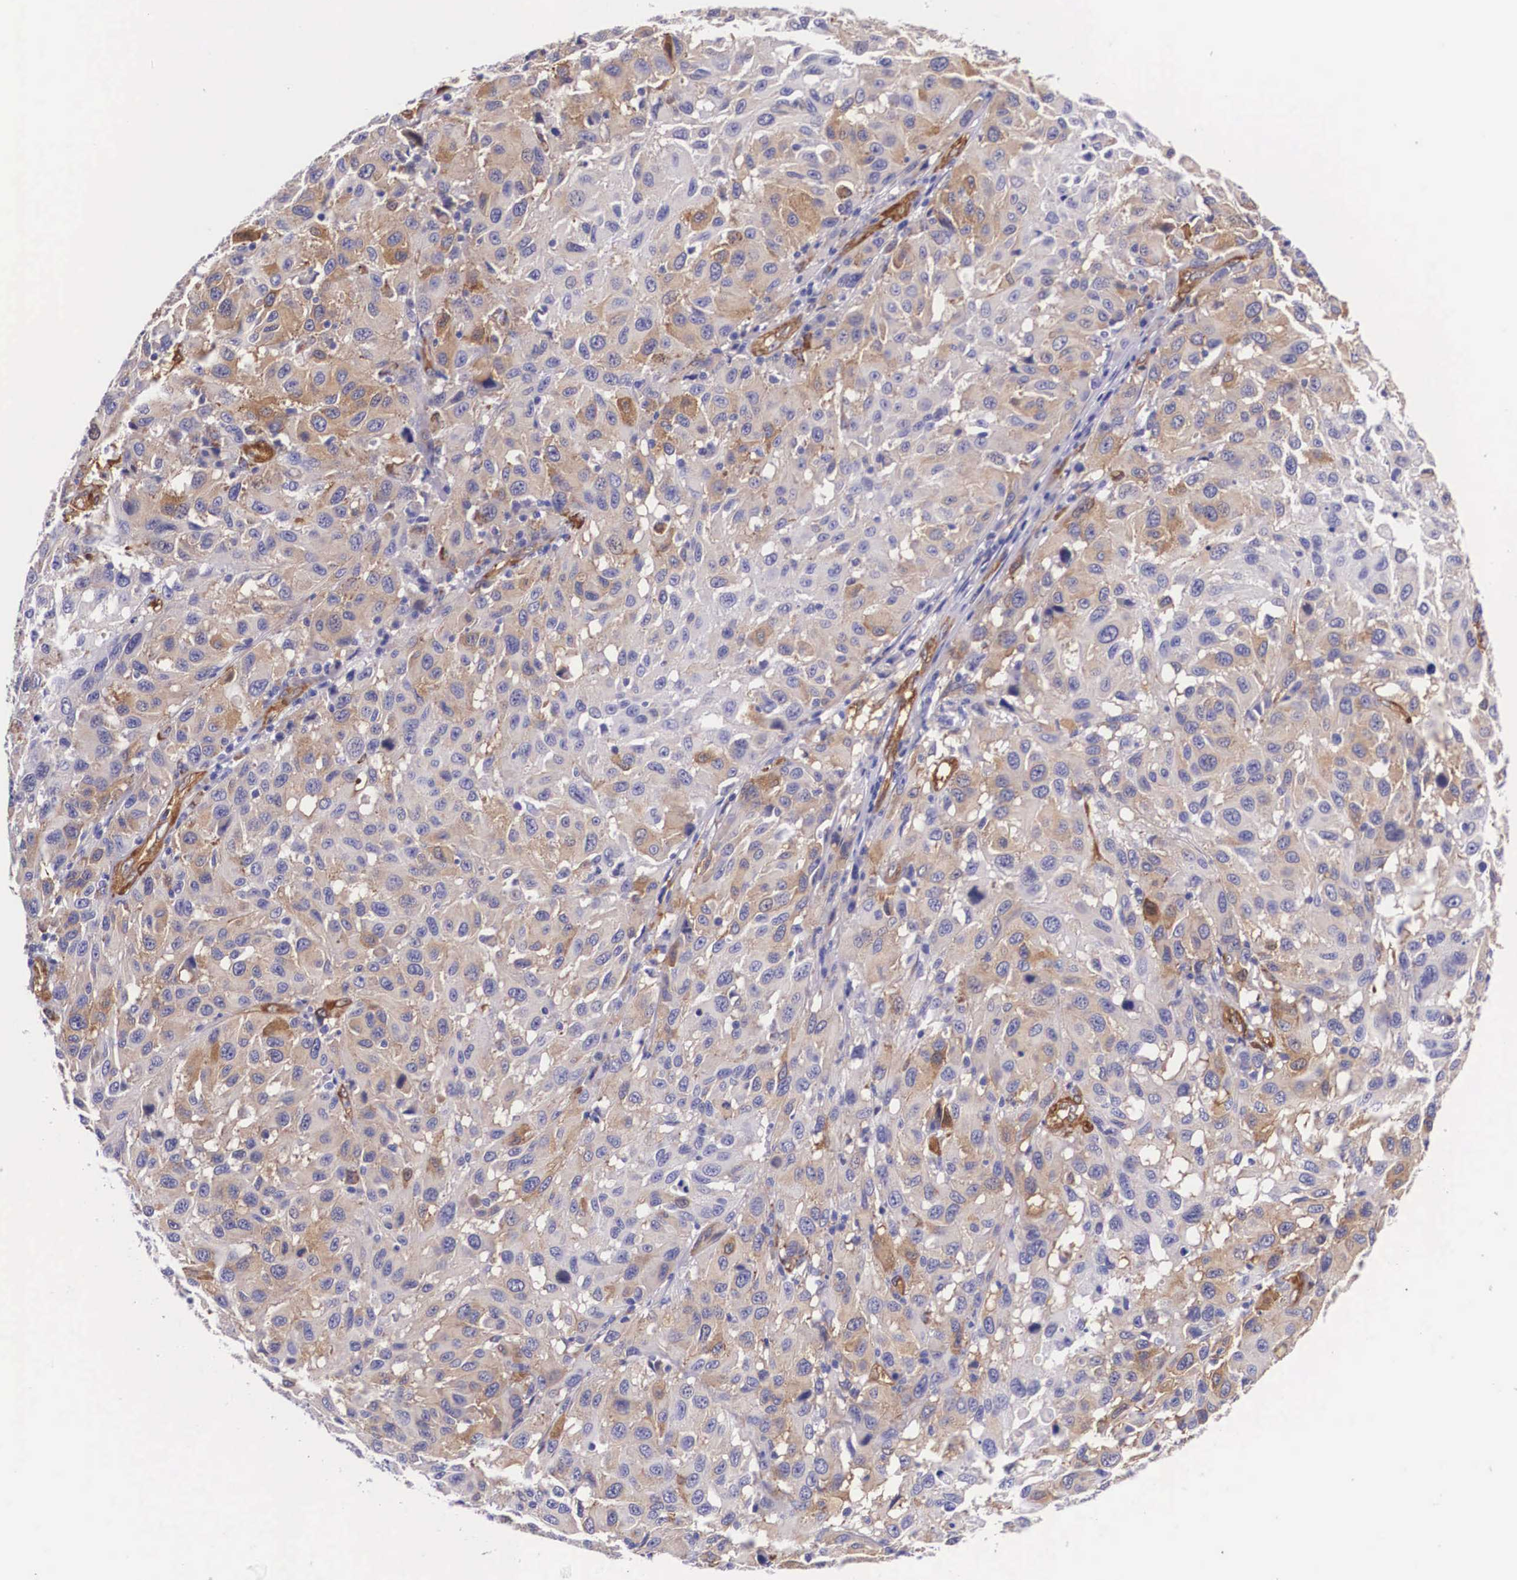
{"staining": {"intensity": "moderate", "quantity": "<25%", "location": "cytoplasmic/membranous"}, "tissue": "melanoma", "cell_type": "Tumor cells", "image_type": "cancer", "snomed": [{"axis": "morphology", "description": "Malignant melanoma, NOS"}, {"axis": "topography", "description": "Skin"}], "caption": "Melanoma tissue shows moderate cytoplasmic/membranous positivity in about <25% of tumor cells, visualized by immunohistochemistry.", "gene": "BCAR1", "patient": {"sex": "female", "age": 77}}